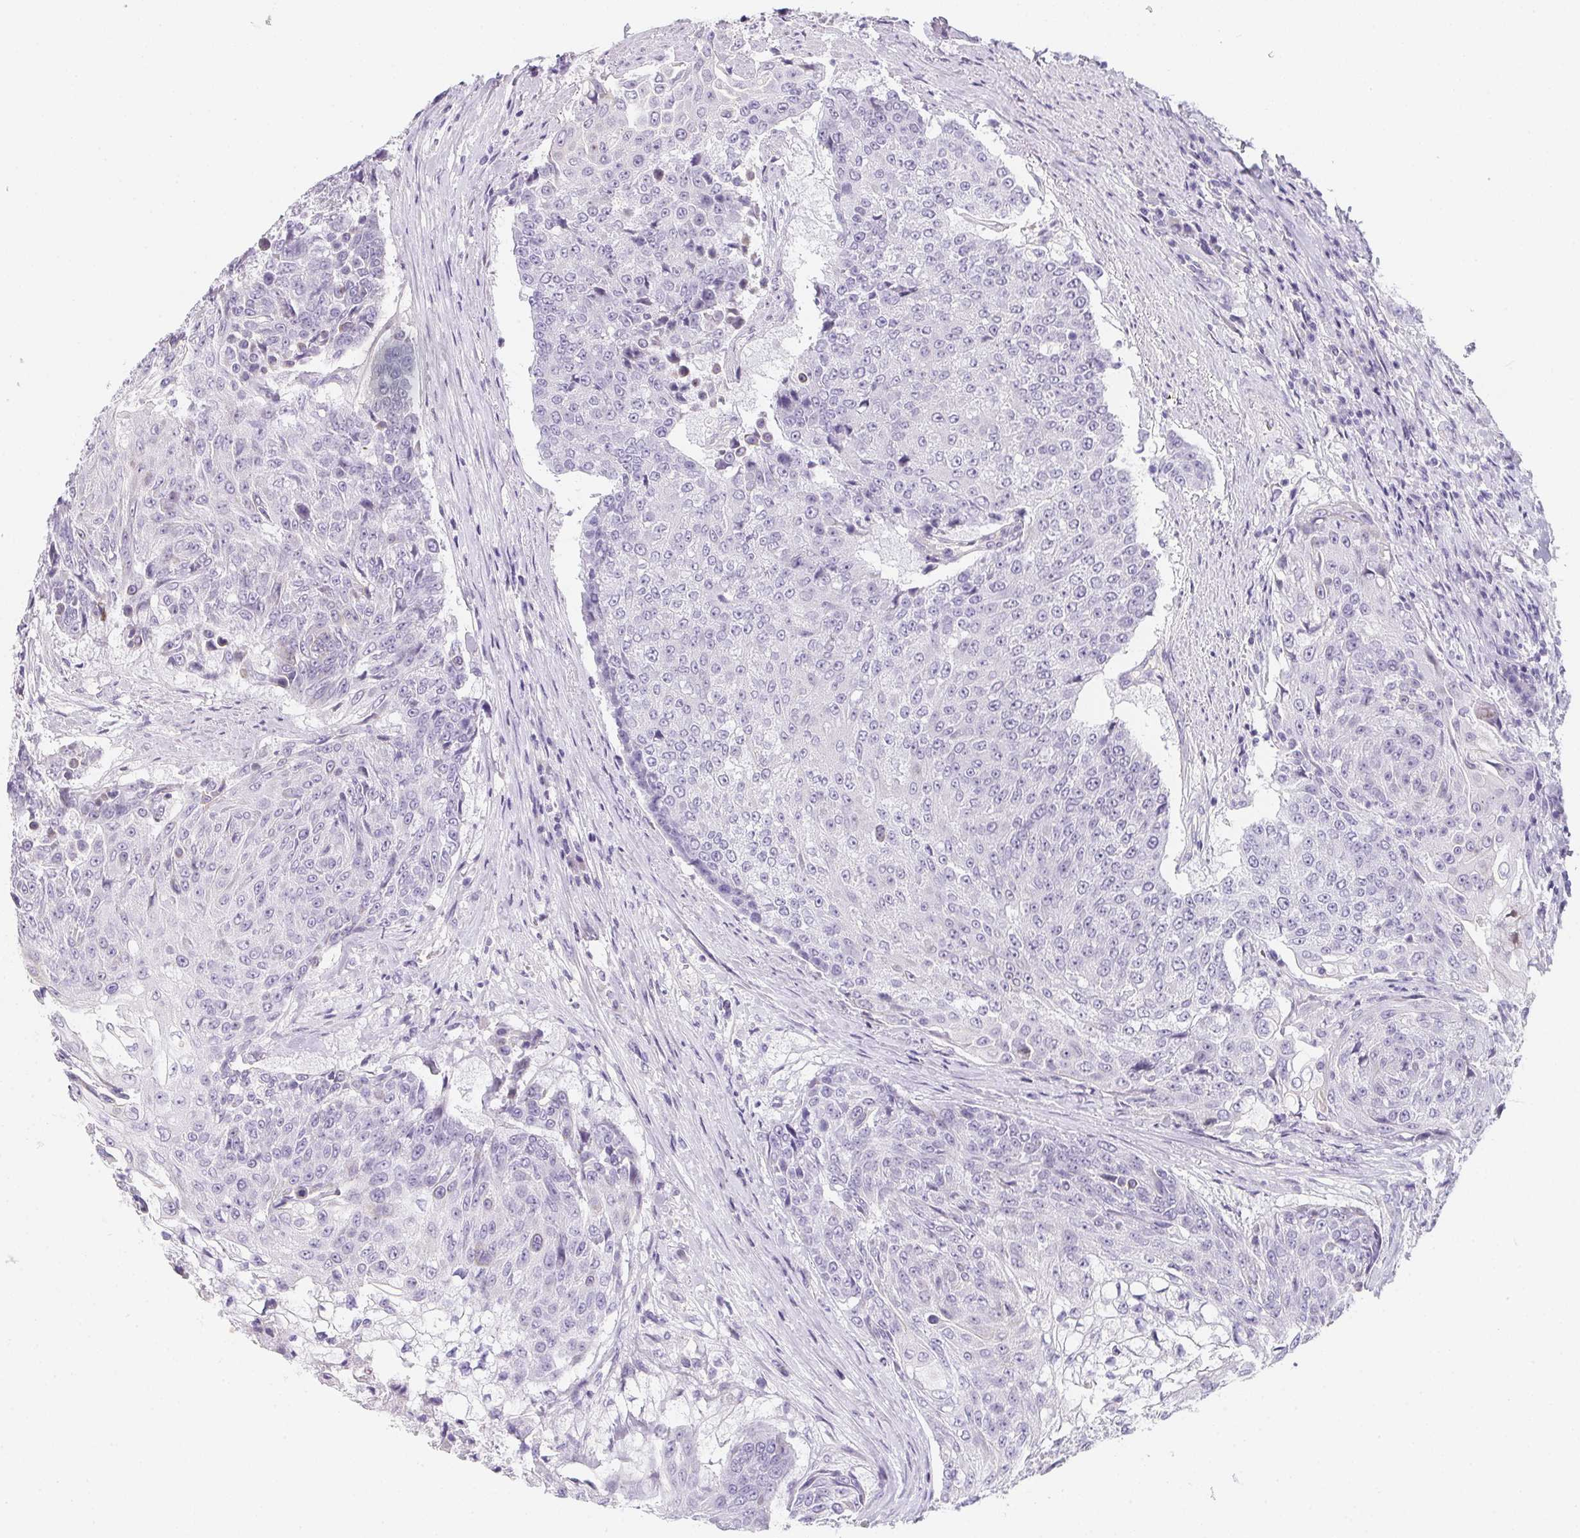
{"staining": {"intensity": "negative", "quantity": "none", "location": "none"}, "tissue": "urothelial cancer", "cell_type": "Tumor cells", "image_type": "cancer", "snomed": [{"axis": "morphology", "description": "Urothelial carcinoma, High grade"}, {"axis": "topography", "description": "Urinary bladder"}], "caption": "A high-resolution micrograph shows immunohistochemistry (IHC) staining of urothelial carcinoma (high-grade), which exhibits no significant expression in tumor cells.", "gene": "MAP1A", "patient": {"sex": "female", "age": 63}}